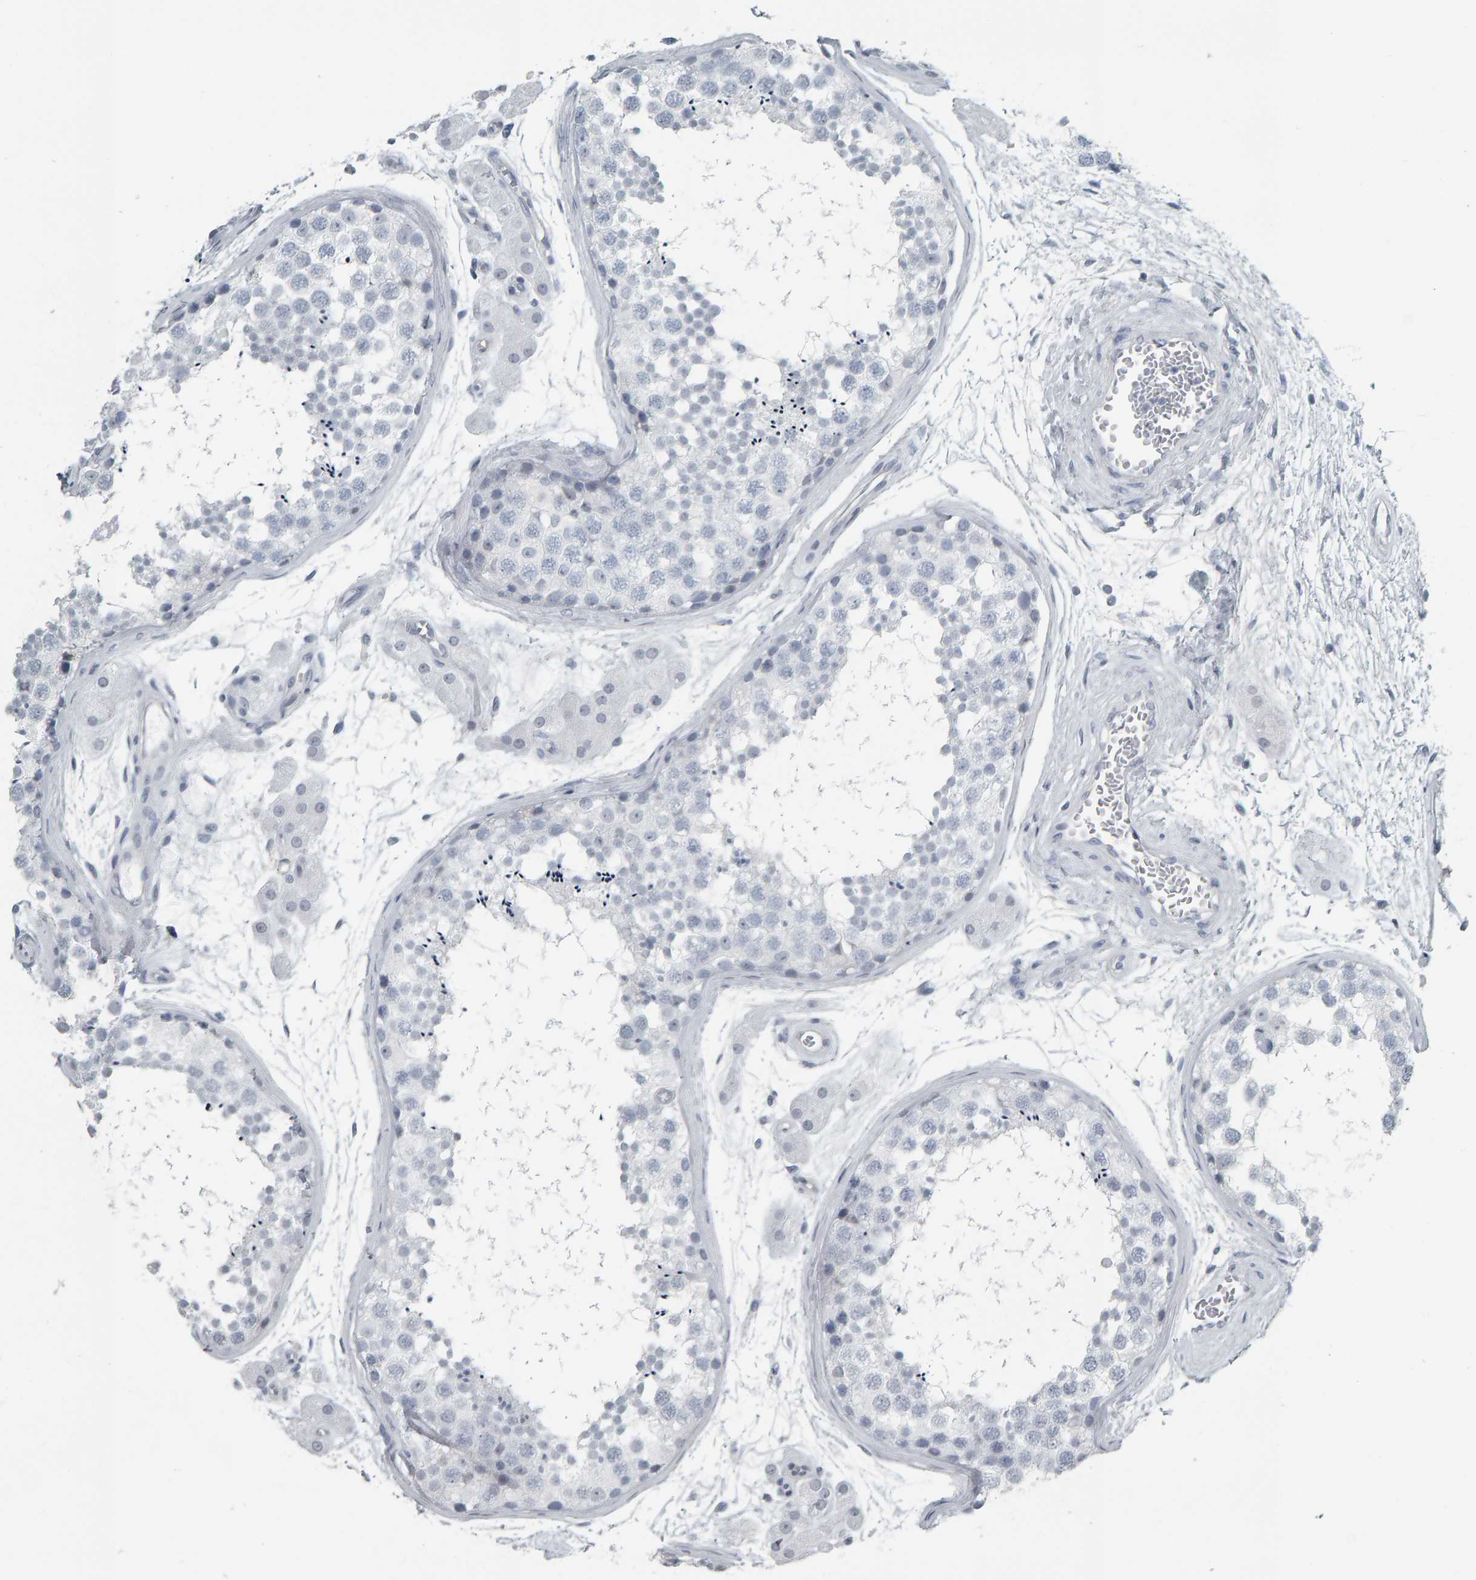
{"staining": {"intensity": "negative", "quantity": "none", "location": "none"}, "tissue": "testis", "cell_type": "Cells in seminiferous ducts", "image_type": "normal", "snomed": [{"axis": "morphology", "description": "Normal tissue, NOS"}, {"axis": "topography", "description": "Testis"}], "caption": "Immunohistochemistry (IHC) of normal human testis displays no positivity in cells in seminiferous ducts. Brightfield microscopy of IHC stained with DAB (brown) and hematoxylin (blue), captured at high magnification.", "gene": "PYY", "patient": {"sex": "male", "age": 56}}